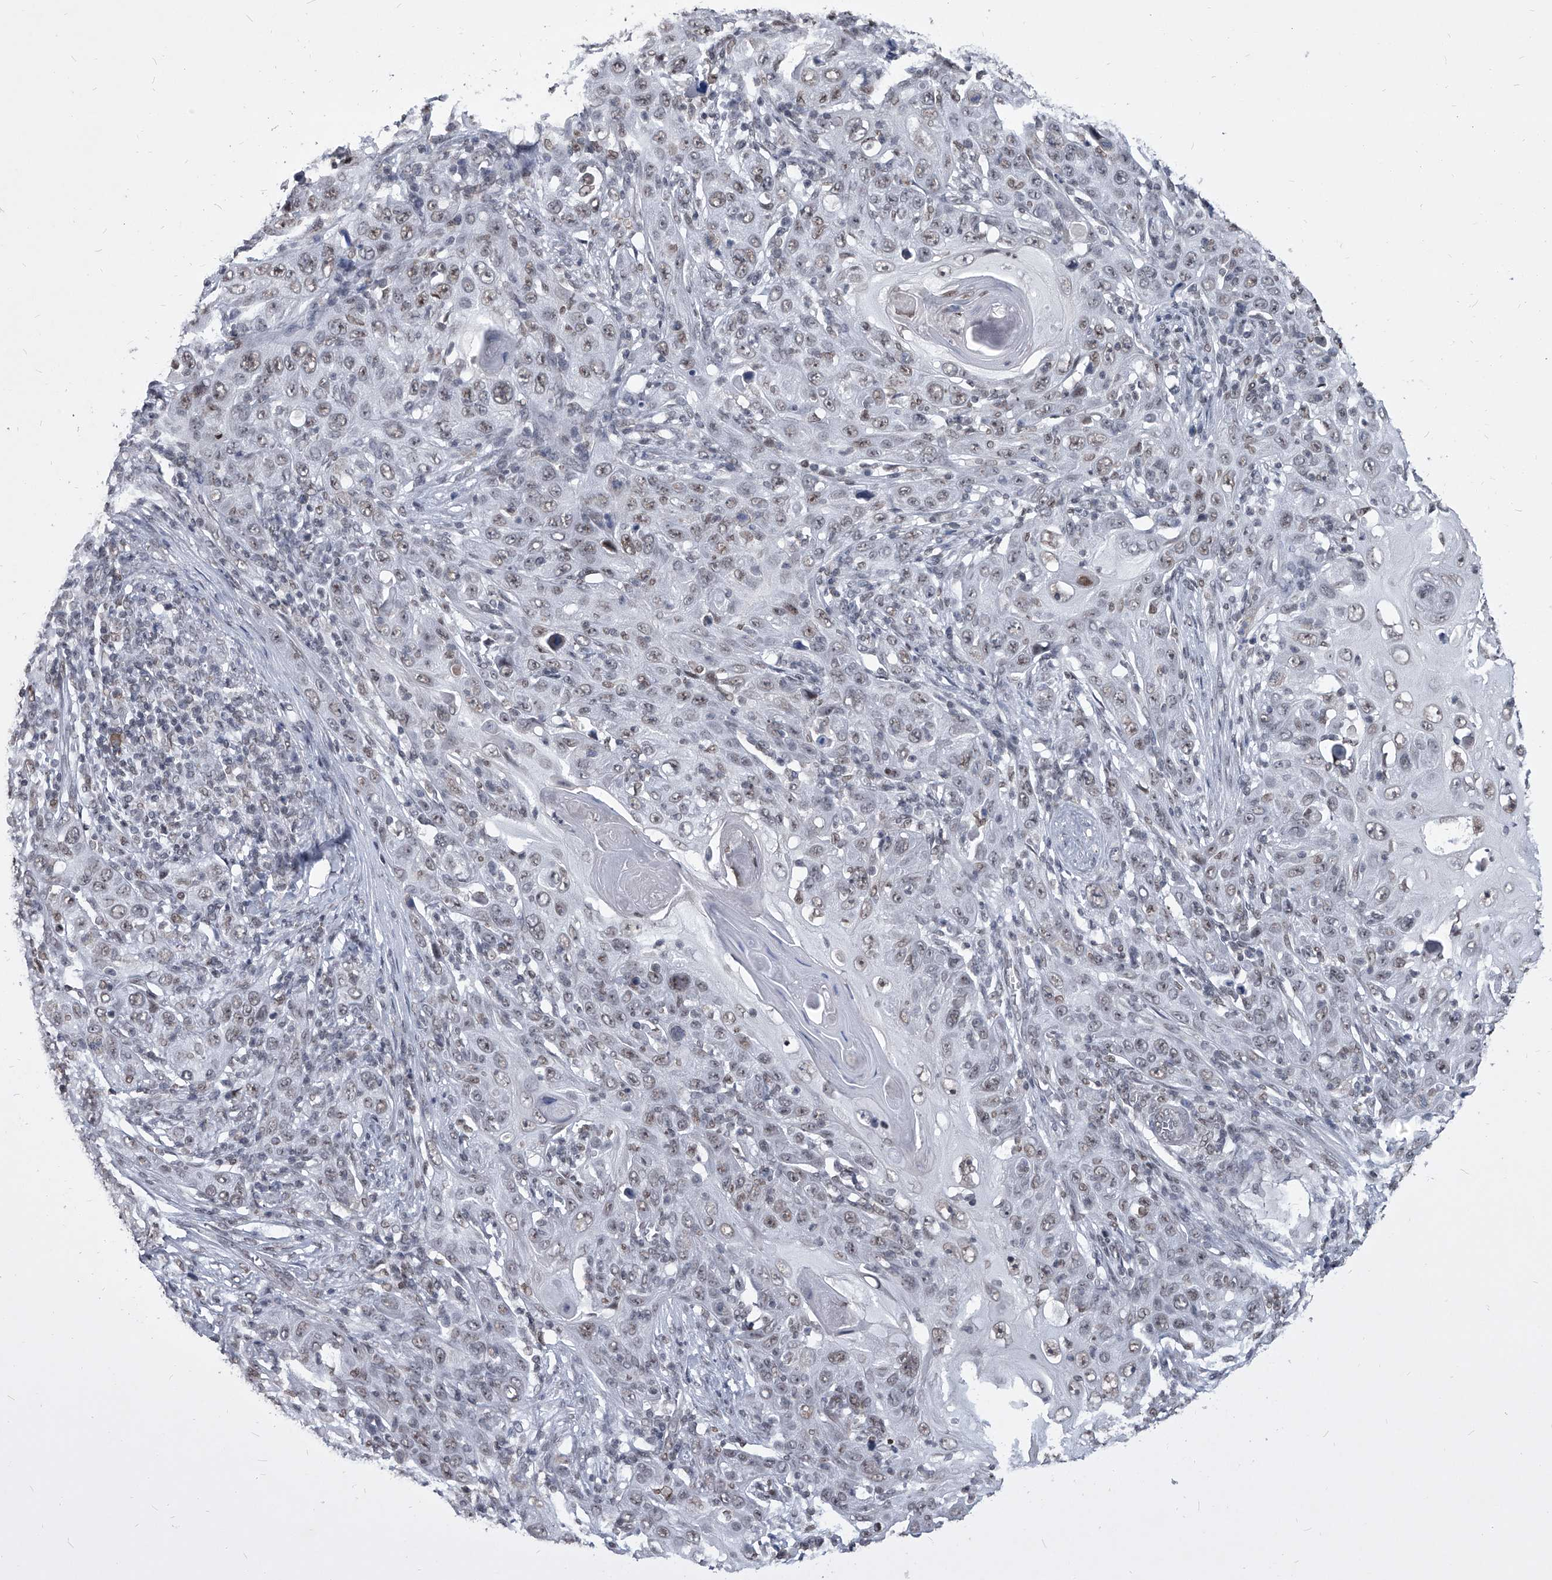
{"staining": {"intensity": "weak", "quantity": "25%-75%", "location": "nuclear"}, "tissue": "skin cancer", "cell_type": "Tumor cells", "image_type": "cancer", "snomed": [{"axis": "morphology", "description": "Squamous cell carcinoma, NOS"}, {"axis": "topography", "description": "Skin"}], "caption": "Skin squamous cell carcinoma was stained to show a protein in brown. There is low levels of weak nuclear staining in approximately 25%-75% of tumor cells.", "gene": "PPIL4", "patient": {"sex": "female", "age": 88}}